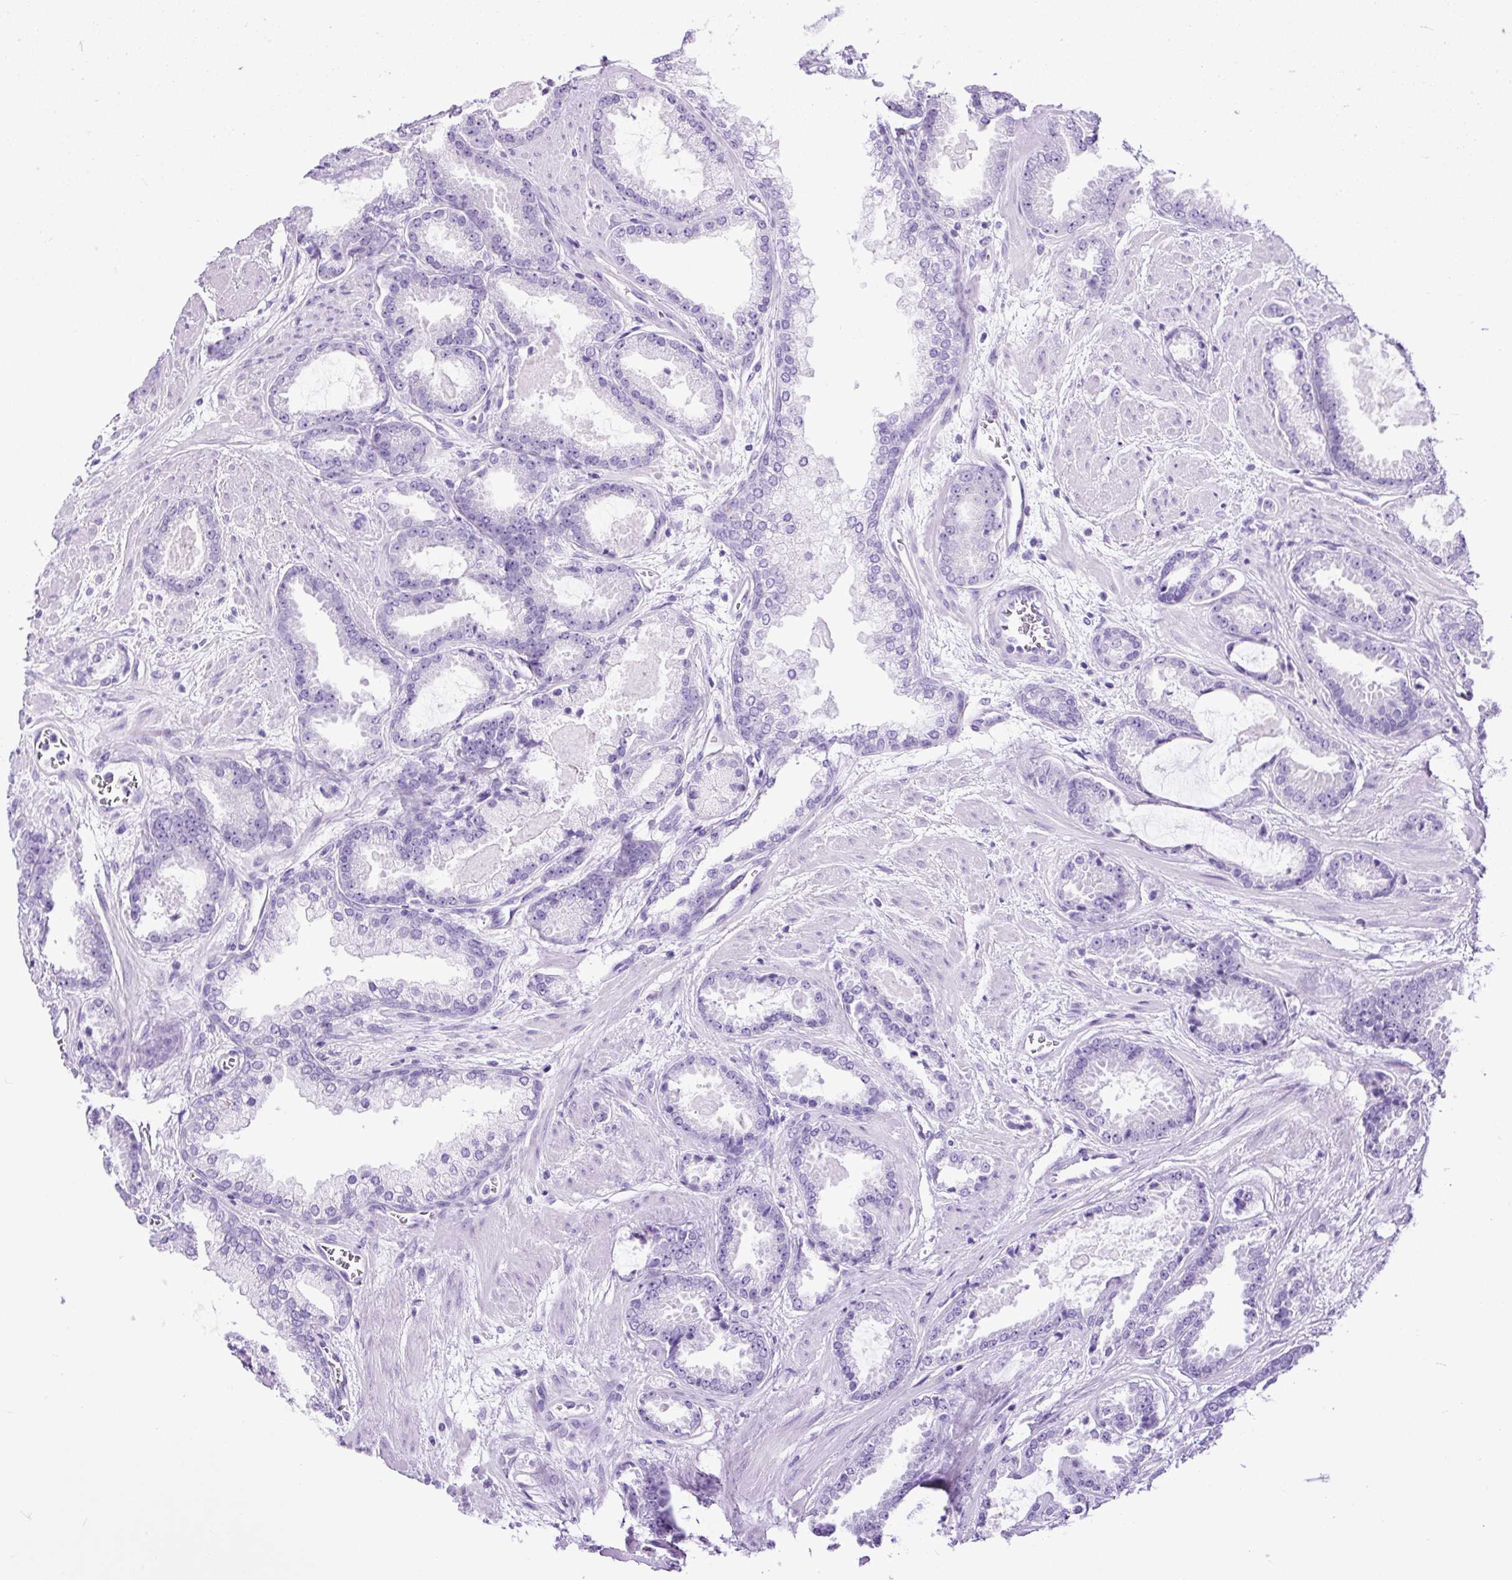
{"staining": {"intensity": "negative", "quantity": "none", "location": "none"}, "tissue": "prostate cancer", "cell_type": "Tumor cells", "image_type": "cancer", "snomed": [{"axis": "morphology", "description": "Adenocarcinoma, Low grade"}, {"axis": "topography", "description": "Prostate"}], "caption": "This is an immunohistochemistry (IHC) photomicrograph of human prostate adenocarcinoma (low-grade). There is no staining in tumor cells.", "gene": "PDIA2", "patient": {"sex": "male", "age": 62}}